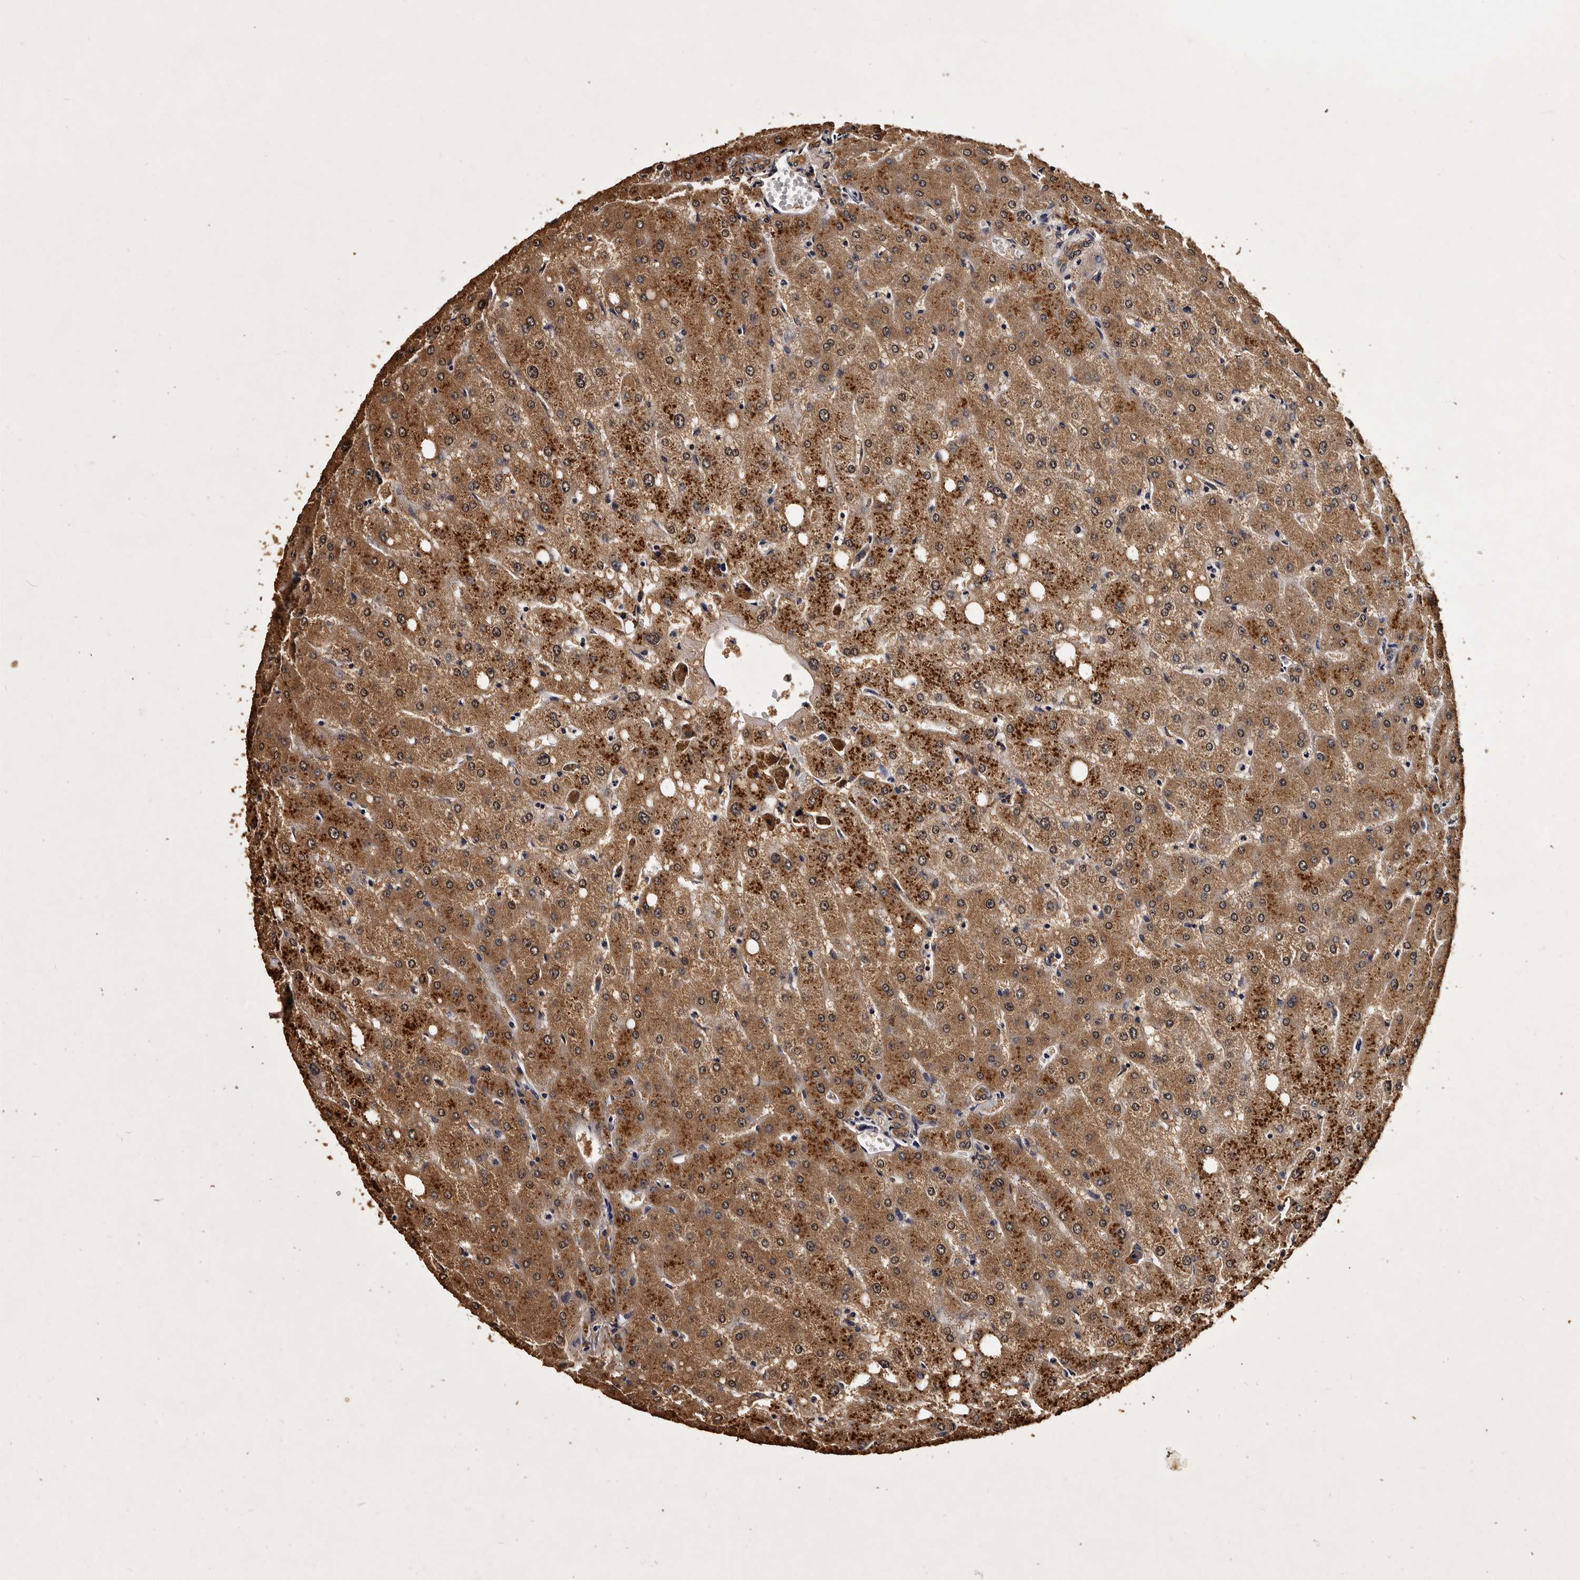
{"staining": {"intensity": "moderate", "quantity": ">75%", "location": "cytoplasmic/membranous"}, "tissue": "liver", "cell_type": "Cholangiocytes", "image_type": "normal", "snomed": [{"axis": "morphology", "description": "Normal tissue, NOS"}, {"axis": "topography", "description": "Liver"}], "caption": "Immunohistochemistry (IHC) (DAB (3,3'-diaminobenzidine)) staining of normal liver reveals moderate cytoplasmic/membranous protein expression in about >75% of cholangiocytes.", "gene": "PARS2", "patient": {"sex": "female", "age": 54}}